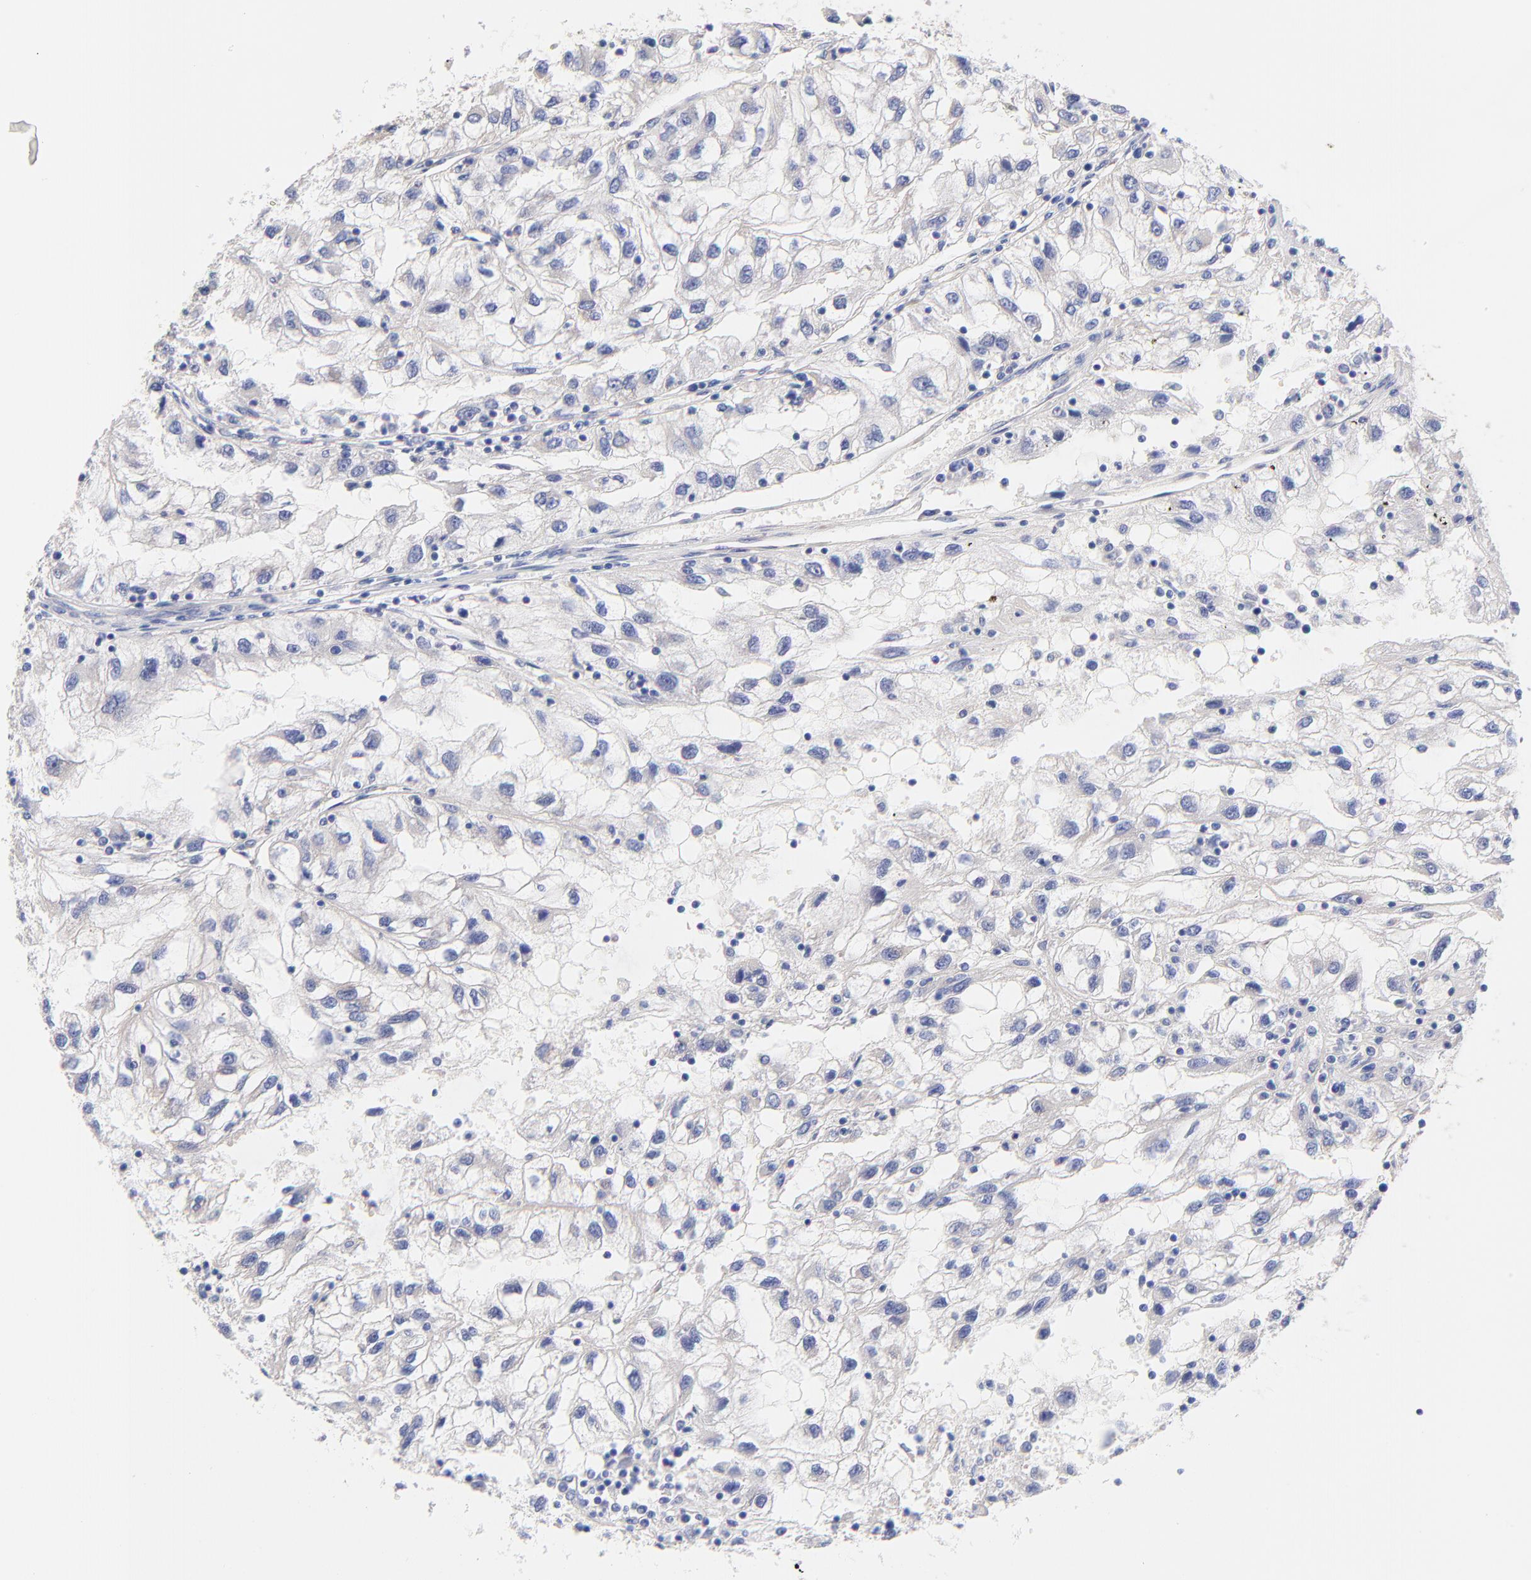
{"staining": {"intensity": "negative", "quantity": "none", "location": "none"}, "tissue": "renal cancer", "cell_type": "Tumor cells", "image_type": "cancer", "snomed": [{"axis": "morphology", "description": "Normal tissue, NOS"}, {"axis": "morphology", "description": "Adenocarcinoma, NOS"}, {"axis": "topography", "description": "Kidney"}], "caption": "IHC of adenocarcinoma (renal) displays no expression in tumor cells.", "gene": "TNFRSF13C", "patient": {"sex": "male", "age": 71}}